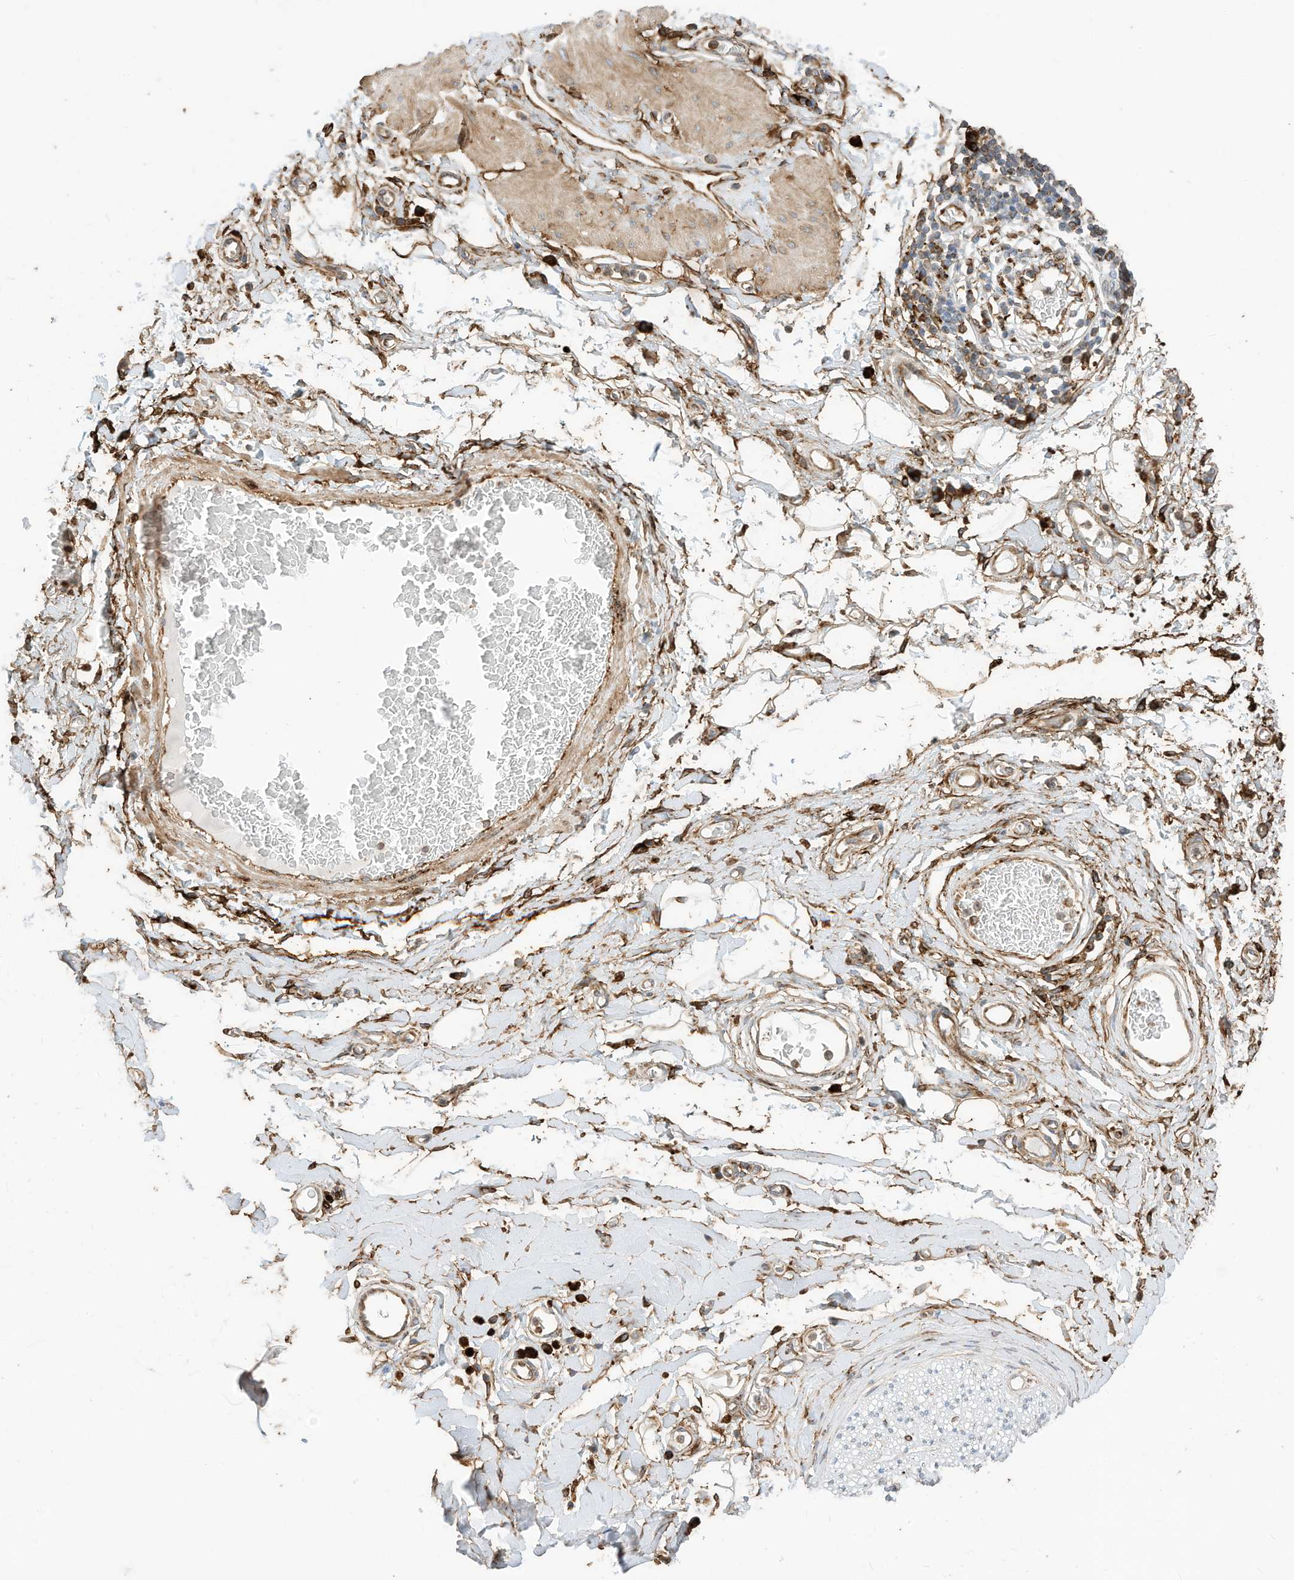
{"staining": {"intensity": "weak", "quantity": "25%-75%", "location": "cytoplasmic/membranous"}, "tissue": "adipose tissue", "cell_type": "Adipocytes", "image_type": "normal", "snomed": [{"axis": "morphology", "description": "Normal tissue, NOS"}, {"axis": "morphology", "description": "Adenocarcinoma, NOS"}, {"axis": "topography", "description": "Stomach, upper"}, {"axis": "topography", "description": "Peripheral nerve tissue"}], "caption": "IHC of normal adipose tissue reveals low levels of weak cytoplasmic/membranous staining in about 25%-75% of adipocytes.", "gene": "TRNAU1AP", "patient": {"sex": "male", "age": 62}}